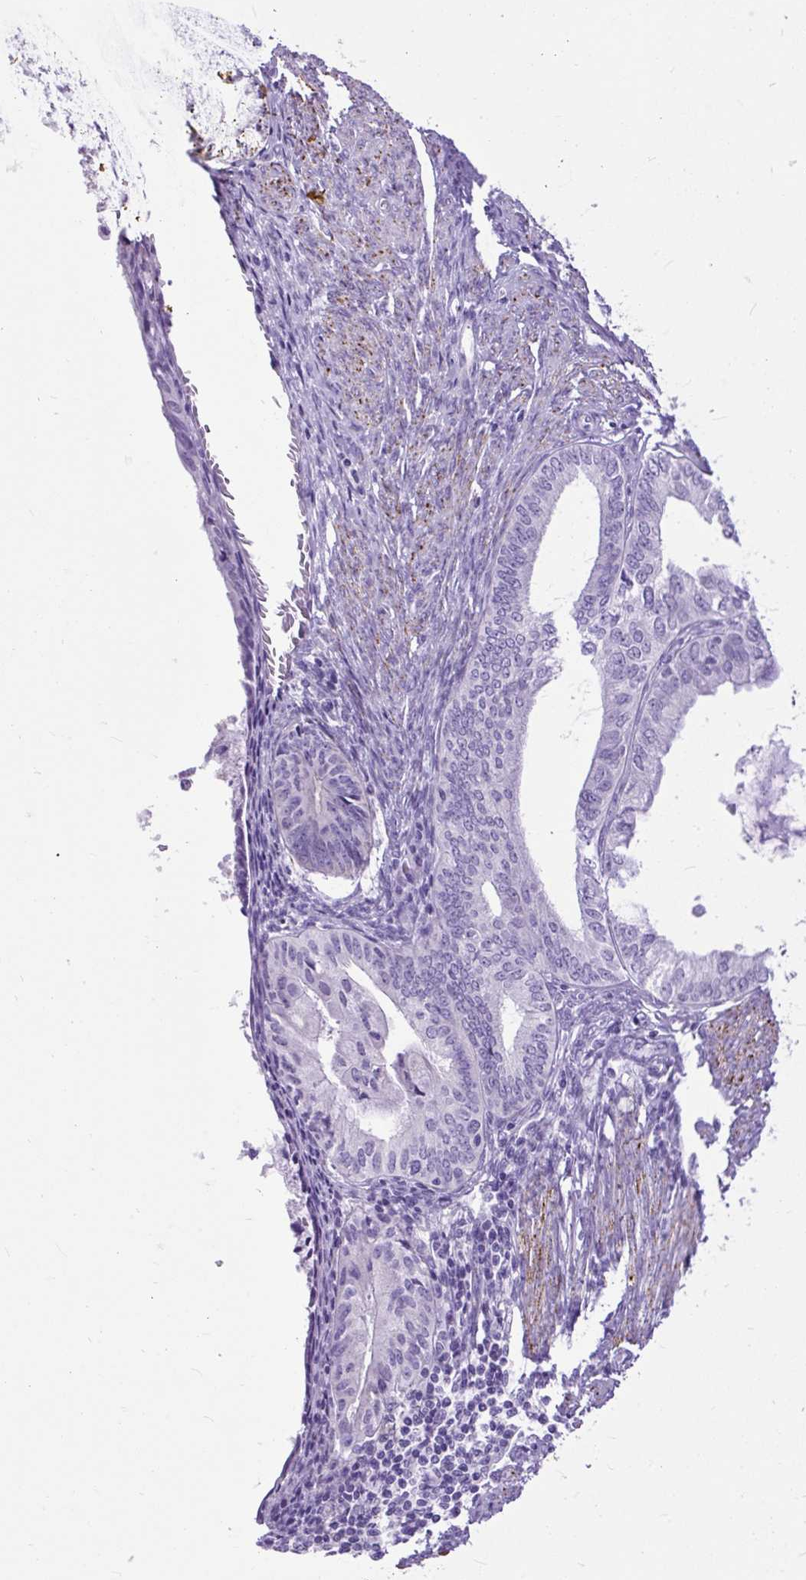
{"staining": {"intensity": "negative", "quantity": "none", "location": "none"}, "tissue": "endometrial cancer", "cell_type": "Tumor cells", "image_type": "cancer", "snomed": [{"axis": "morphology", "description": "Adenocarcinoma, NOS"}, {"axis": "topography", "description": "Endometrium"}], "caption": "The photomicrograph shows no staining of tumor cells in endometrial cancer. (Immunohistochemistry, brightfield microscopy, high magnification).", "gene": "ZNF256", "patient": {"sex": "female", "age": 86}}